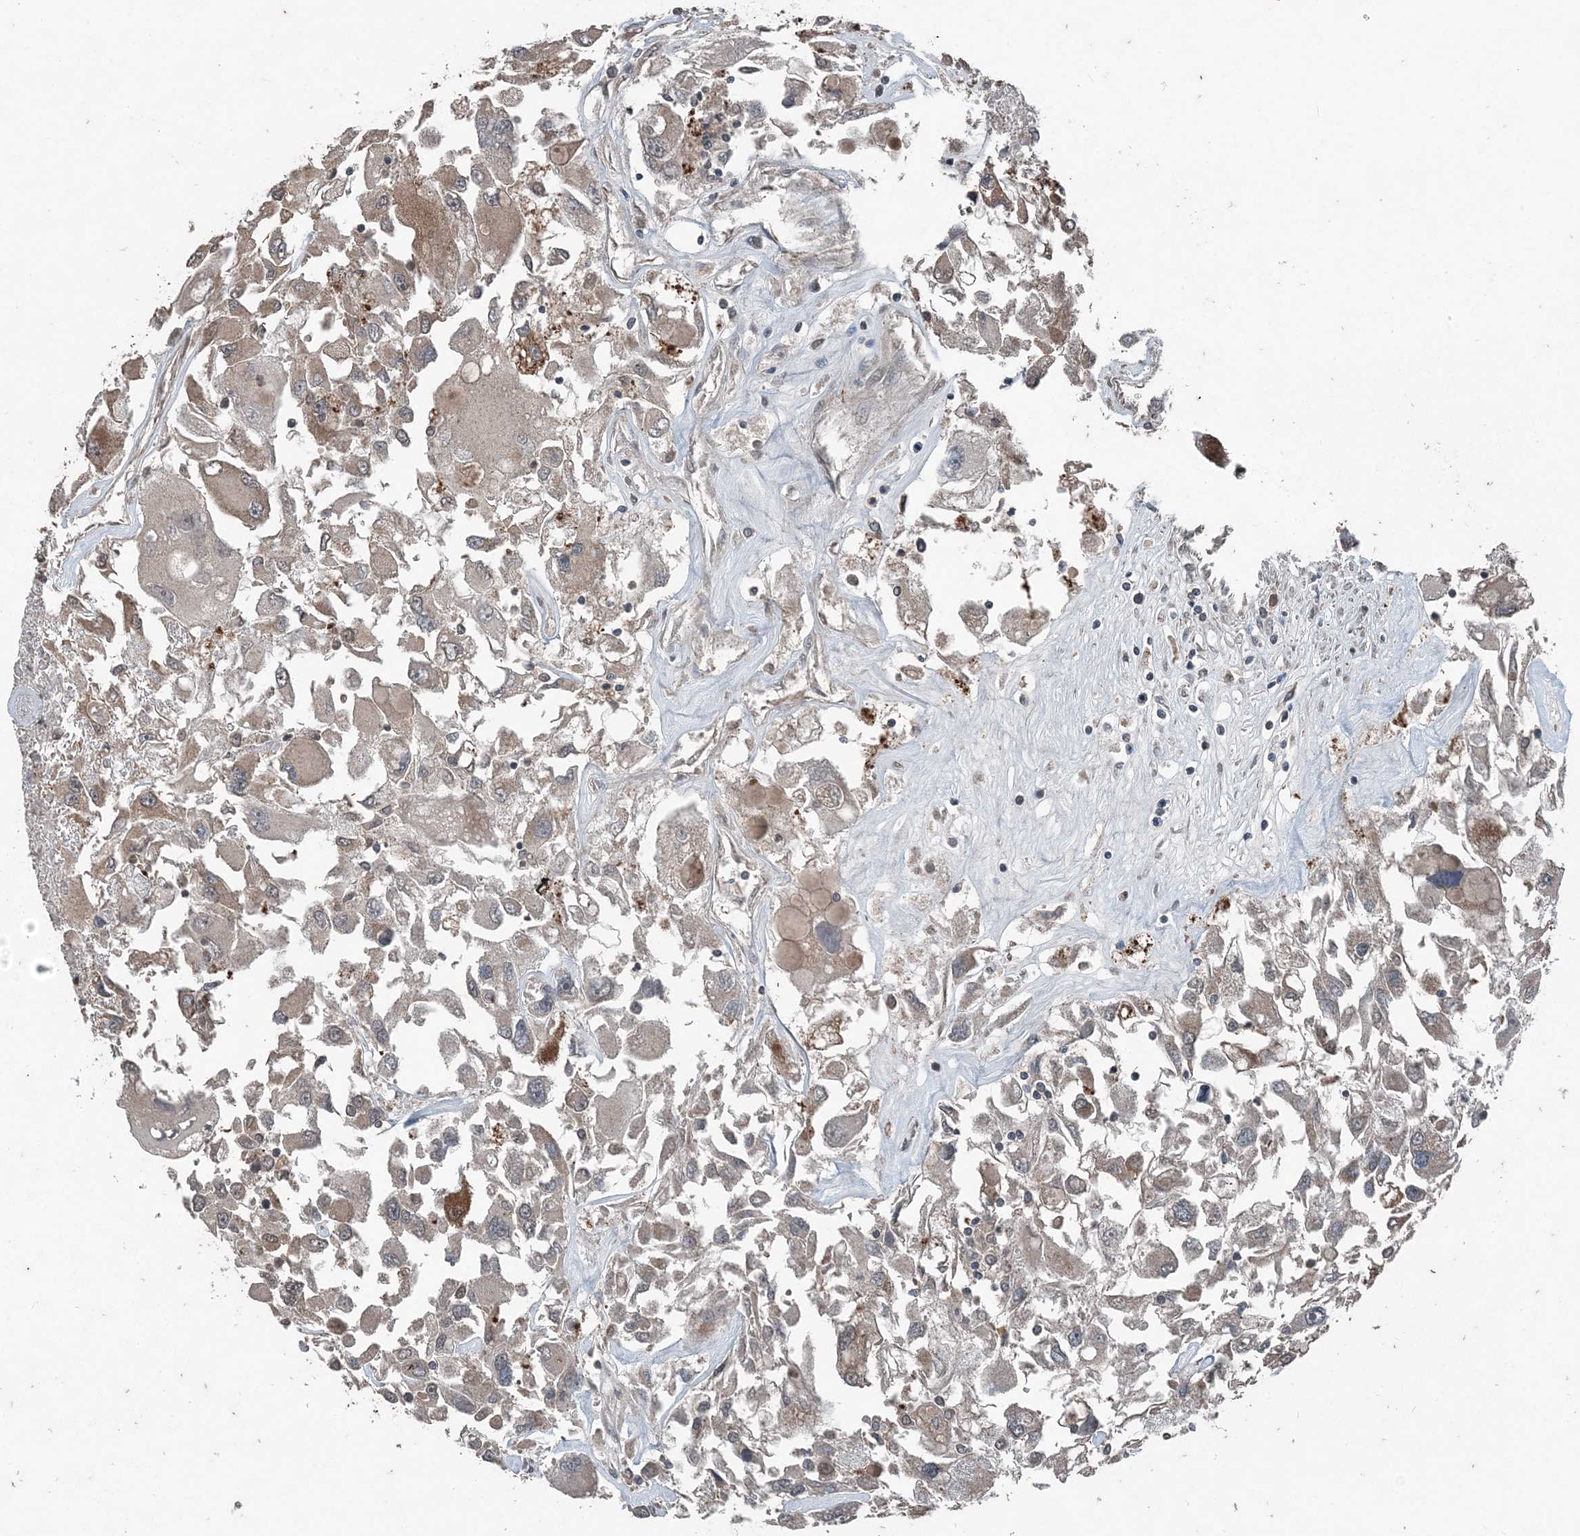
{"staining": {"intensity": "weak", "quantity": "25%-75%", "location": "cytoplasmic/membranous"}, "tissue": "renal cancer", "cell_type": "Tumor cells", "image_type": "cancer", "snomed": [{"axis": "morphology", "description": "Adenocarcinoma, NOS"}, {"axis": "topography", "description": "Kidney"}], "caption": "This photomicrograph reveals immunohistochemistry (IHC) staining of human renal cancer, with low weak cytoplasmic/membranous expression in about 25%-75% of tumor cells.", "gene": "CFL1", "patient": {"sex": "female", "age": 52}}